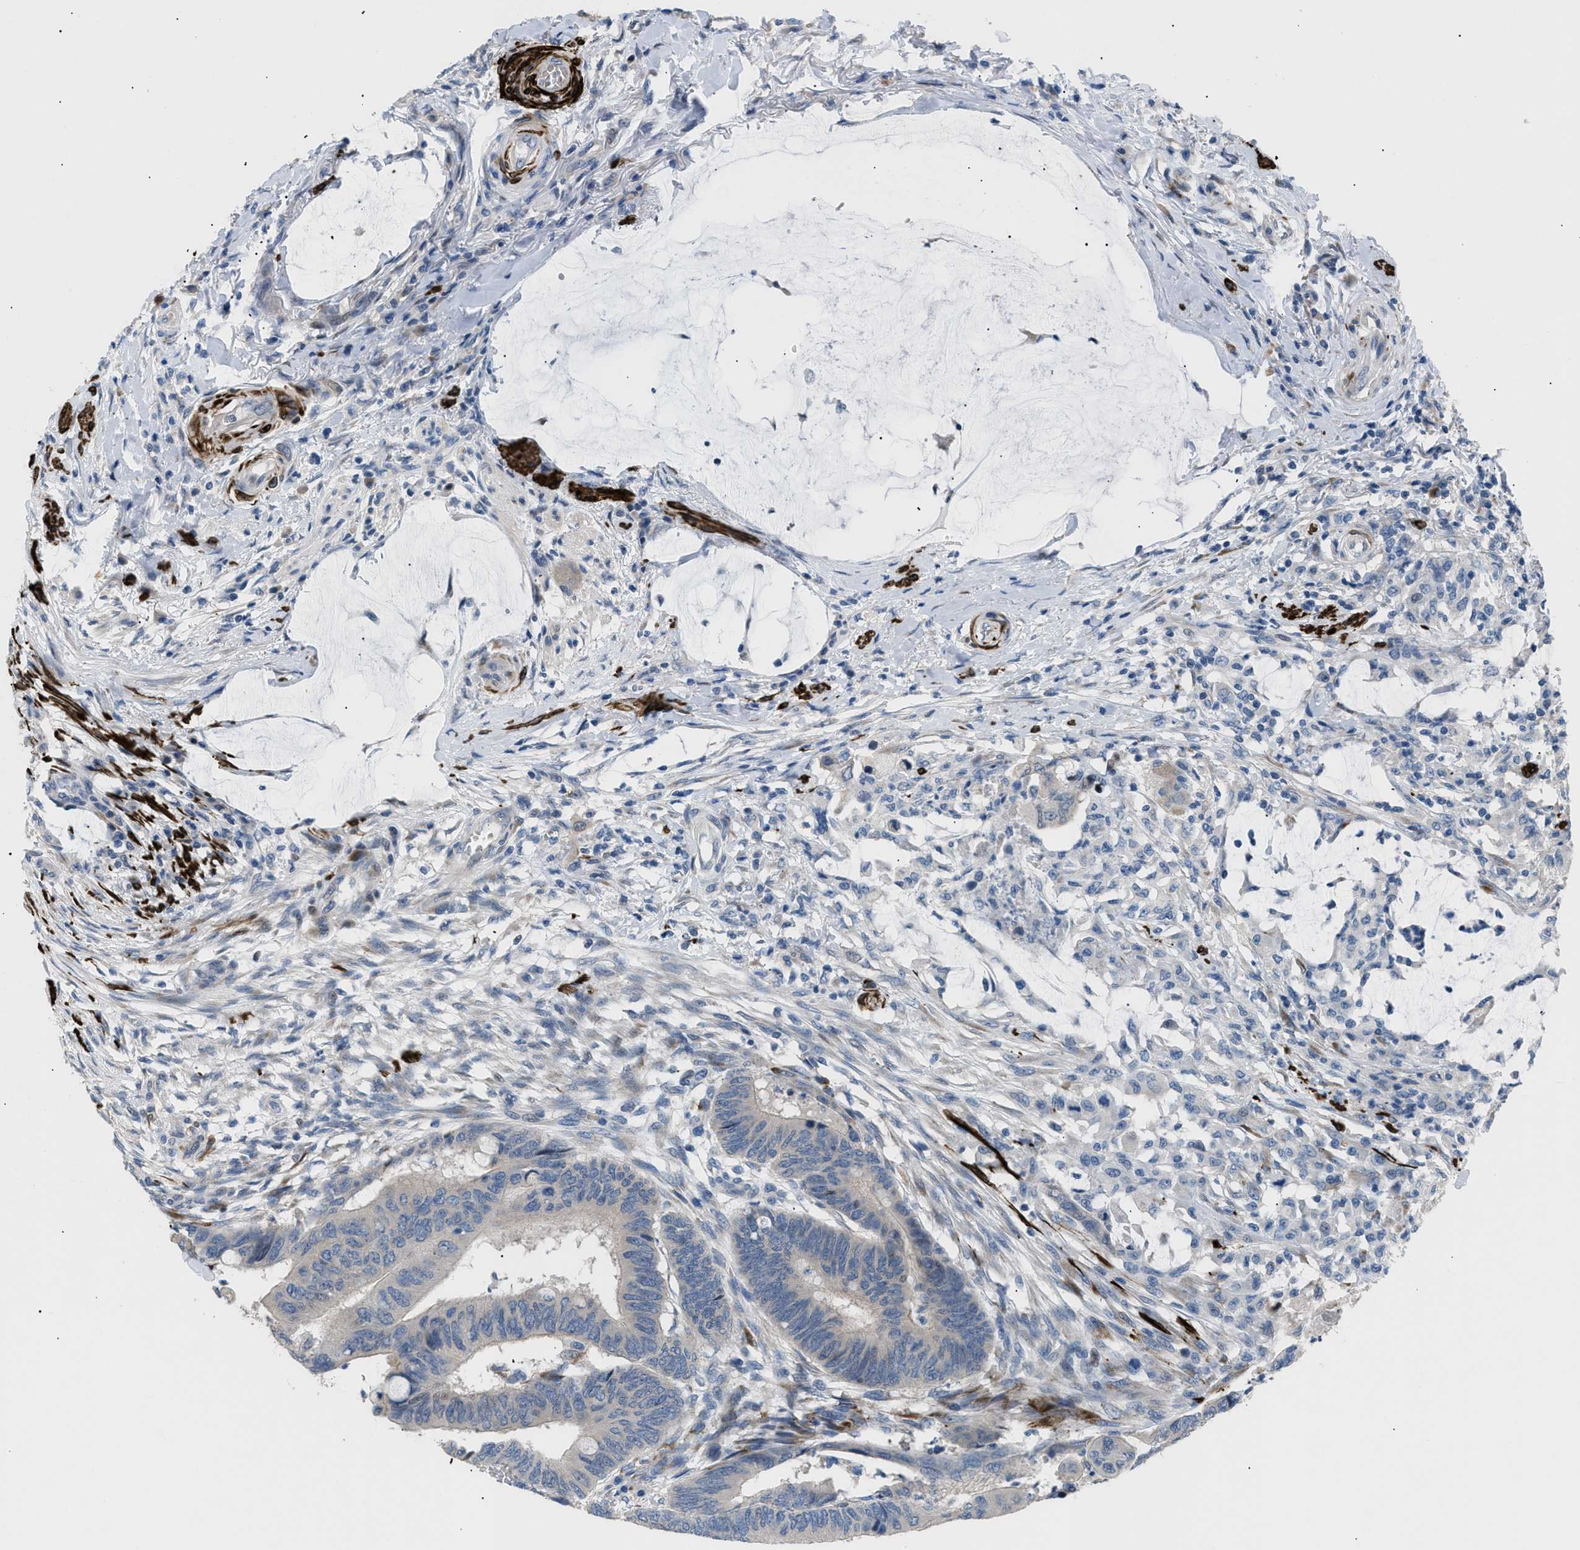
{"staining": {"intensity": "weak", "quantity": "<25%", "location": "cytoplasmic/membranous"}, "tissue": "colorectal cancer", "cell_type": "Tumor cells", "image_type": "cancer", "snomed": [{"axis": "morphology", "description": "Normal tissue, NOS"}, {"axis": "morphology", "description": "Adenocarcinoma, NOS"}, {"axis": "topography", "description": "Rectum"}, {"axis": "topography", "description": "Peripheral nerve tissue"}], "caption": "The immunohistochemistry micrograph has no significant expression in tumor cells of colorectal adenocarcinoma tissue.", "gene": "ICA1", "patient": {"sex": "male", "age": 92}}